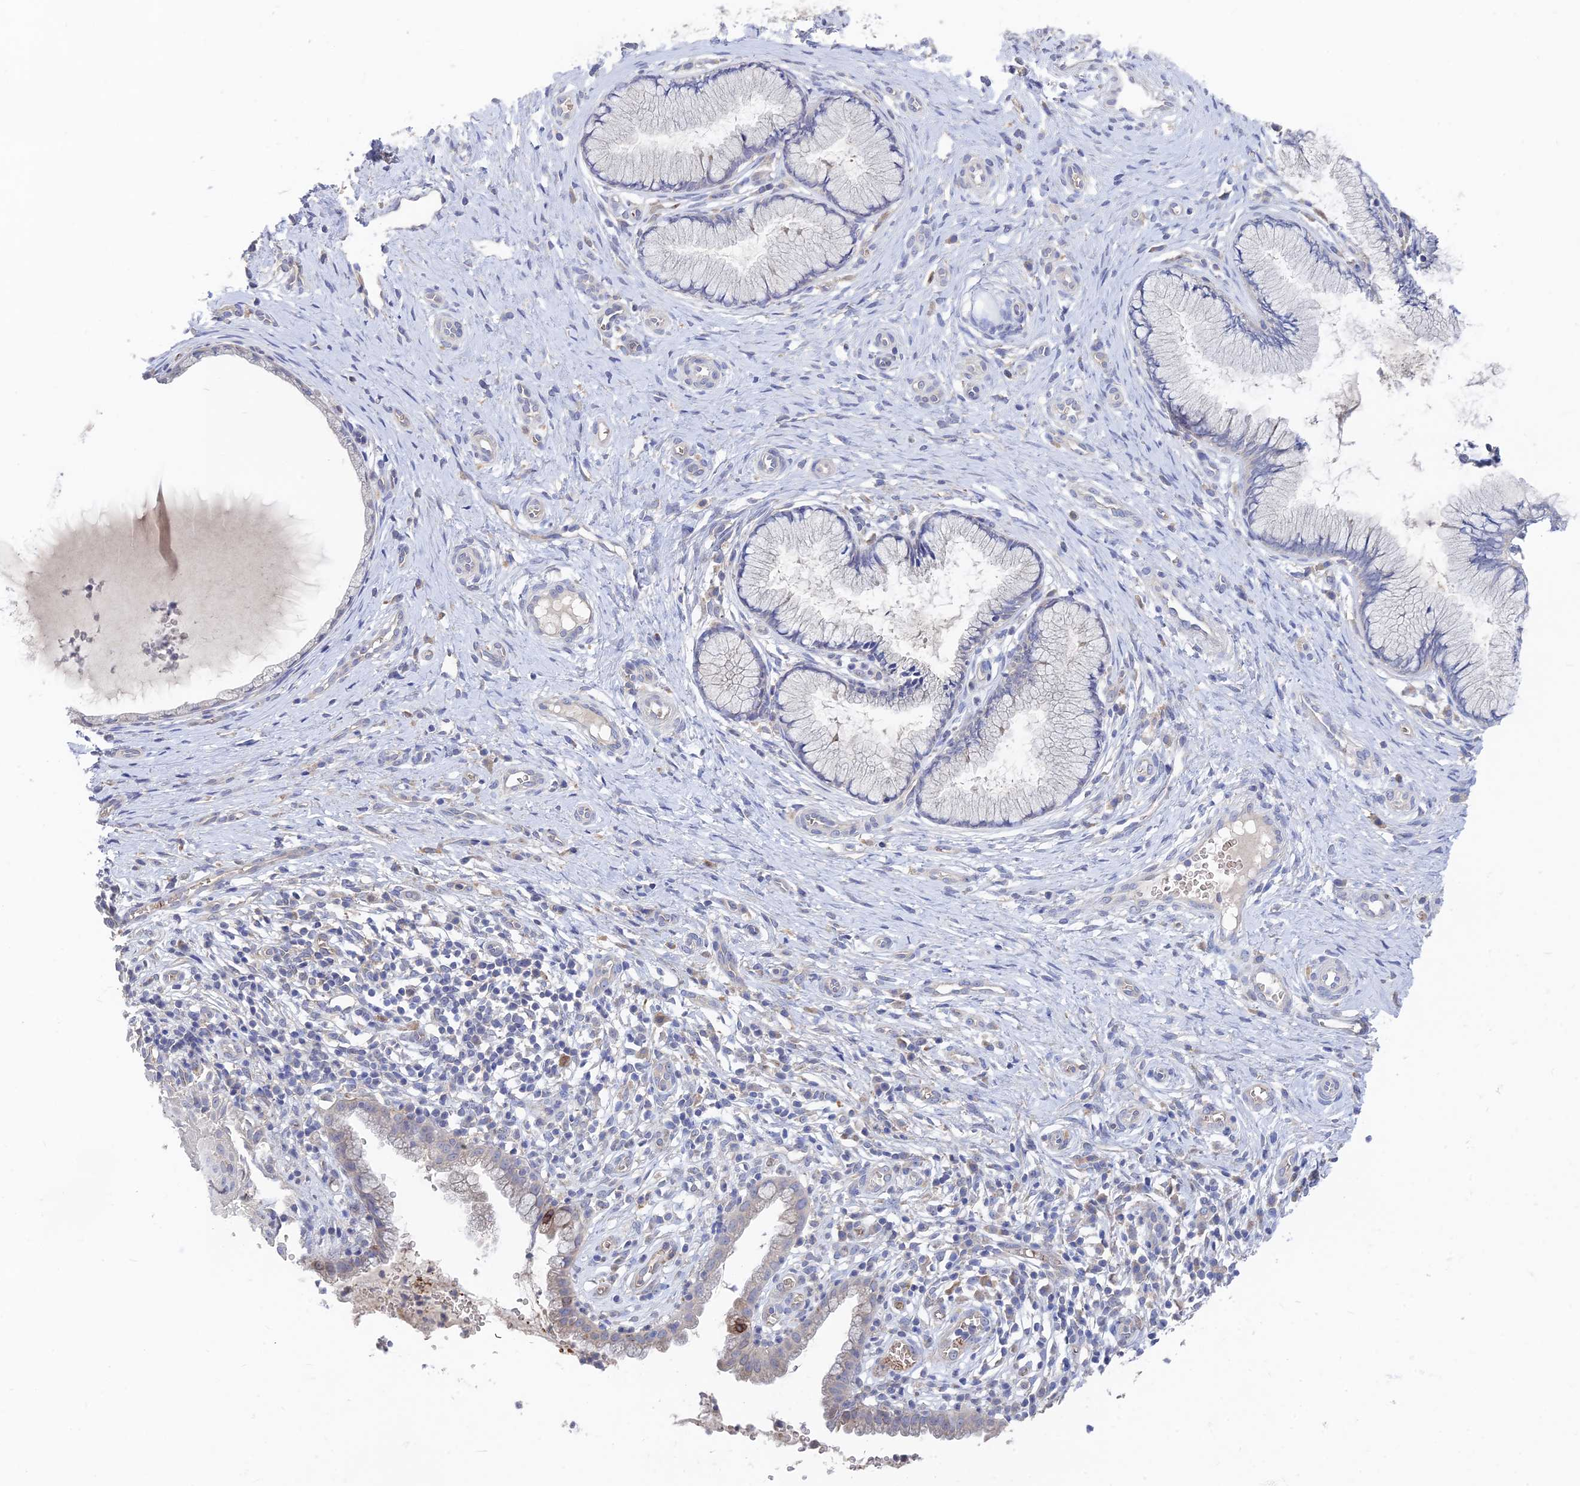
{"staining": {"intensity": "weak", "quantity": "<25%", "location": "cytoplasmic/membranous"}, "tissue": "cervix", "cell_type": "Glandular cells", "image_type": "normal", "snomed": [{"axis": "morphology", "description": "Normal tissue, NOS"}, {"axis": "topography", "description": "Cervix"}], "caption": "Cervix was stained to show a protein in brown. There is no significant positivity in glandular cells. Brightfield microscopy of immunohistochemistry (IHC) stained with DAB (brown) and hematoxylin (blue), captured at high magnification.", "gene": "ARRDC1", "patient": {"sex": "female", "age": 36}}